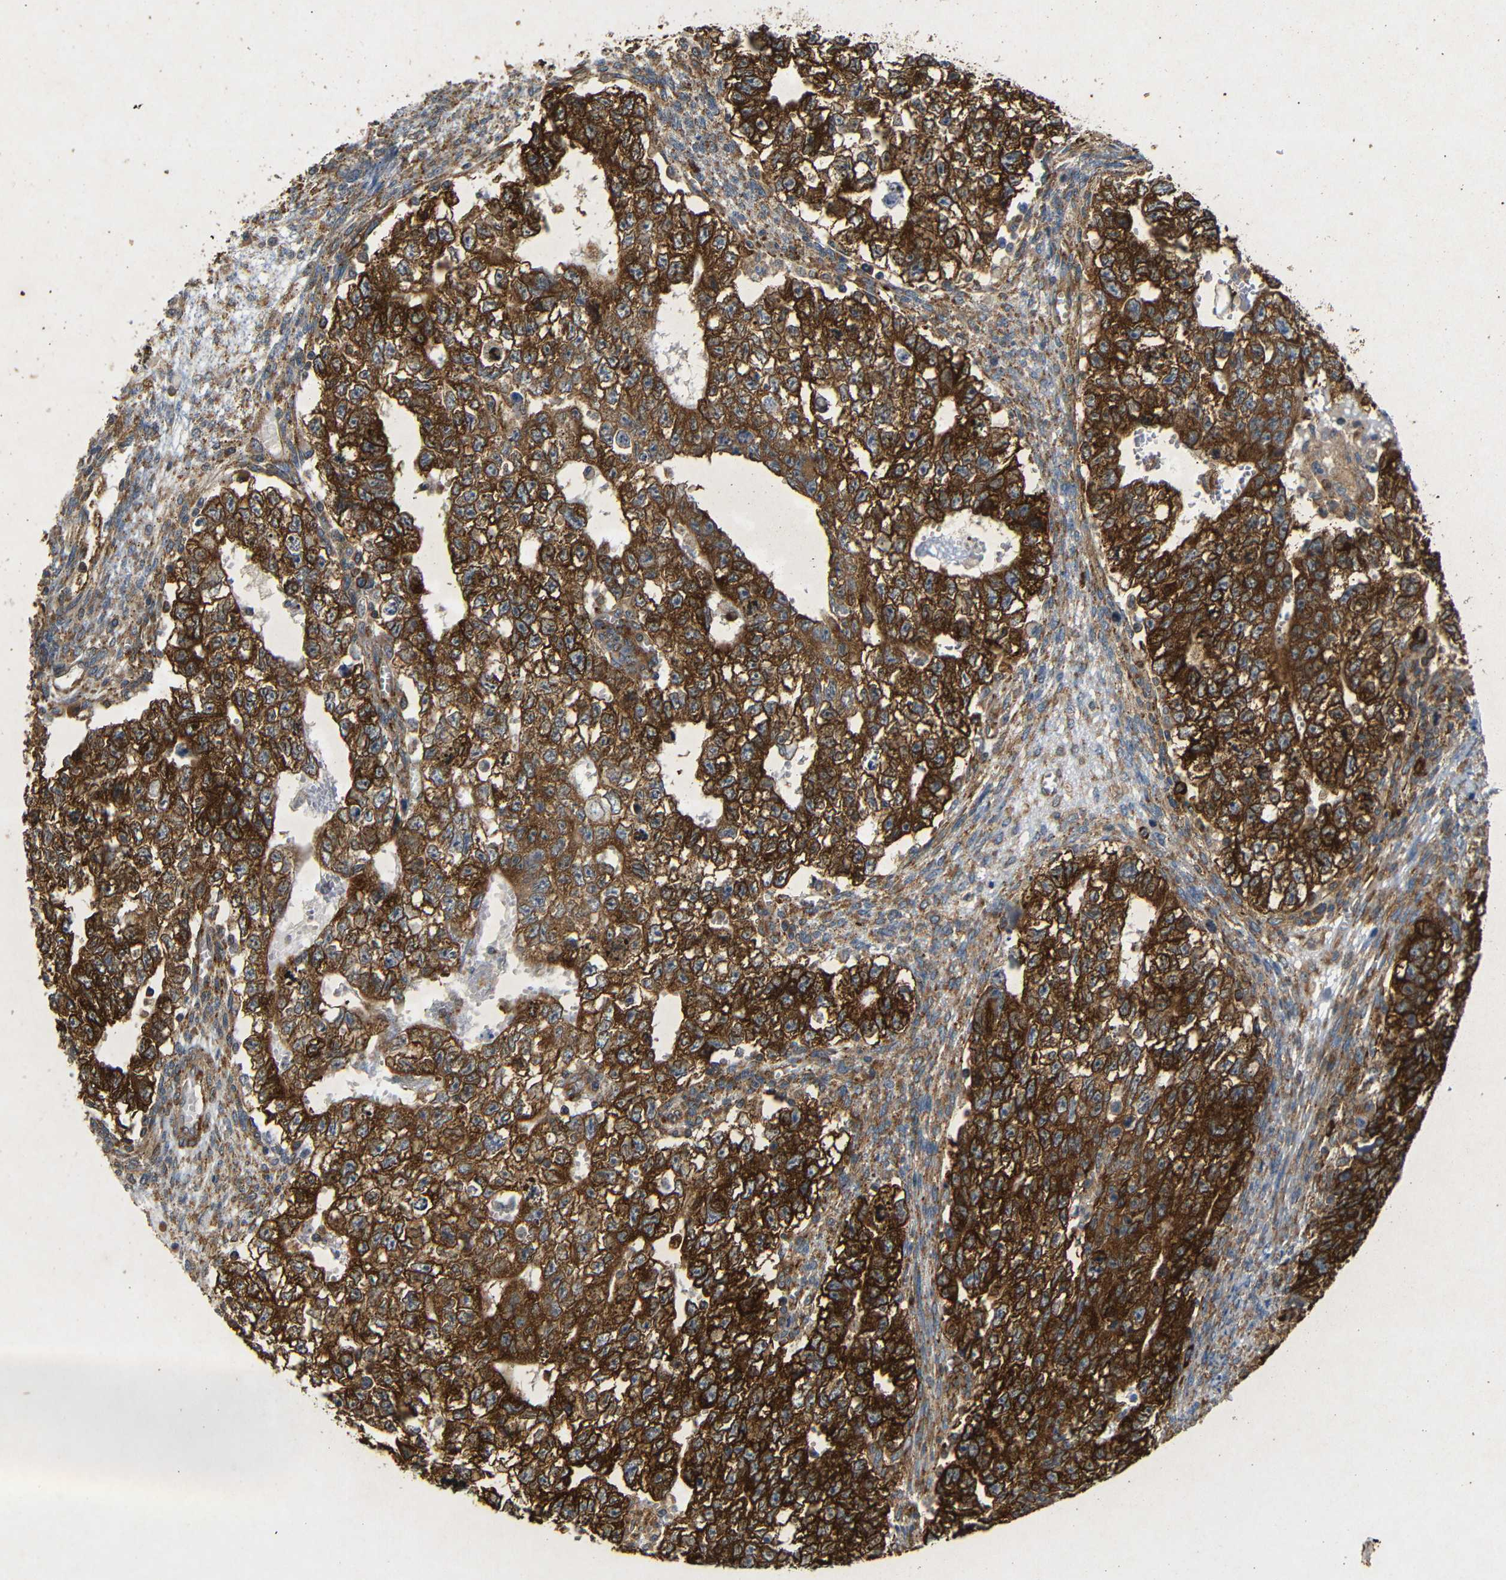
{"staining": {"intensity": "strong", "quantity": ">75%", "location": "cytoplasmic/membranous"}, "tissue": "testis cancer", "cell_type": "Tumor cells", "image_type": "cancer", "snomed": [{"axis": "morphology", "description": "Seminoma, NOS"}, {"axis": "morphology", "description": "Carcinoma, Embryonal, NOS"}, {"axis": "topography", "description": "Testis"}], "caption": "Immunohistochemistry (IHC) micrograph of seminoma (testis) stained for a protein (brown), which displays high levels of strong cytoplasmic/membranous expression in approximately >75% of tumor cells.", "gene": "BTF3", "patient": {"sex": "male", "age": 38}}